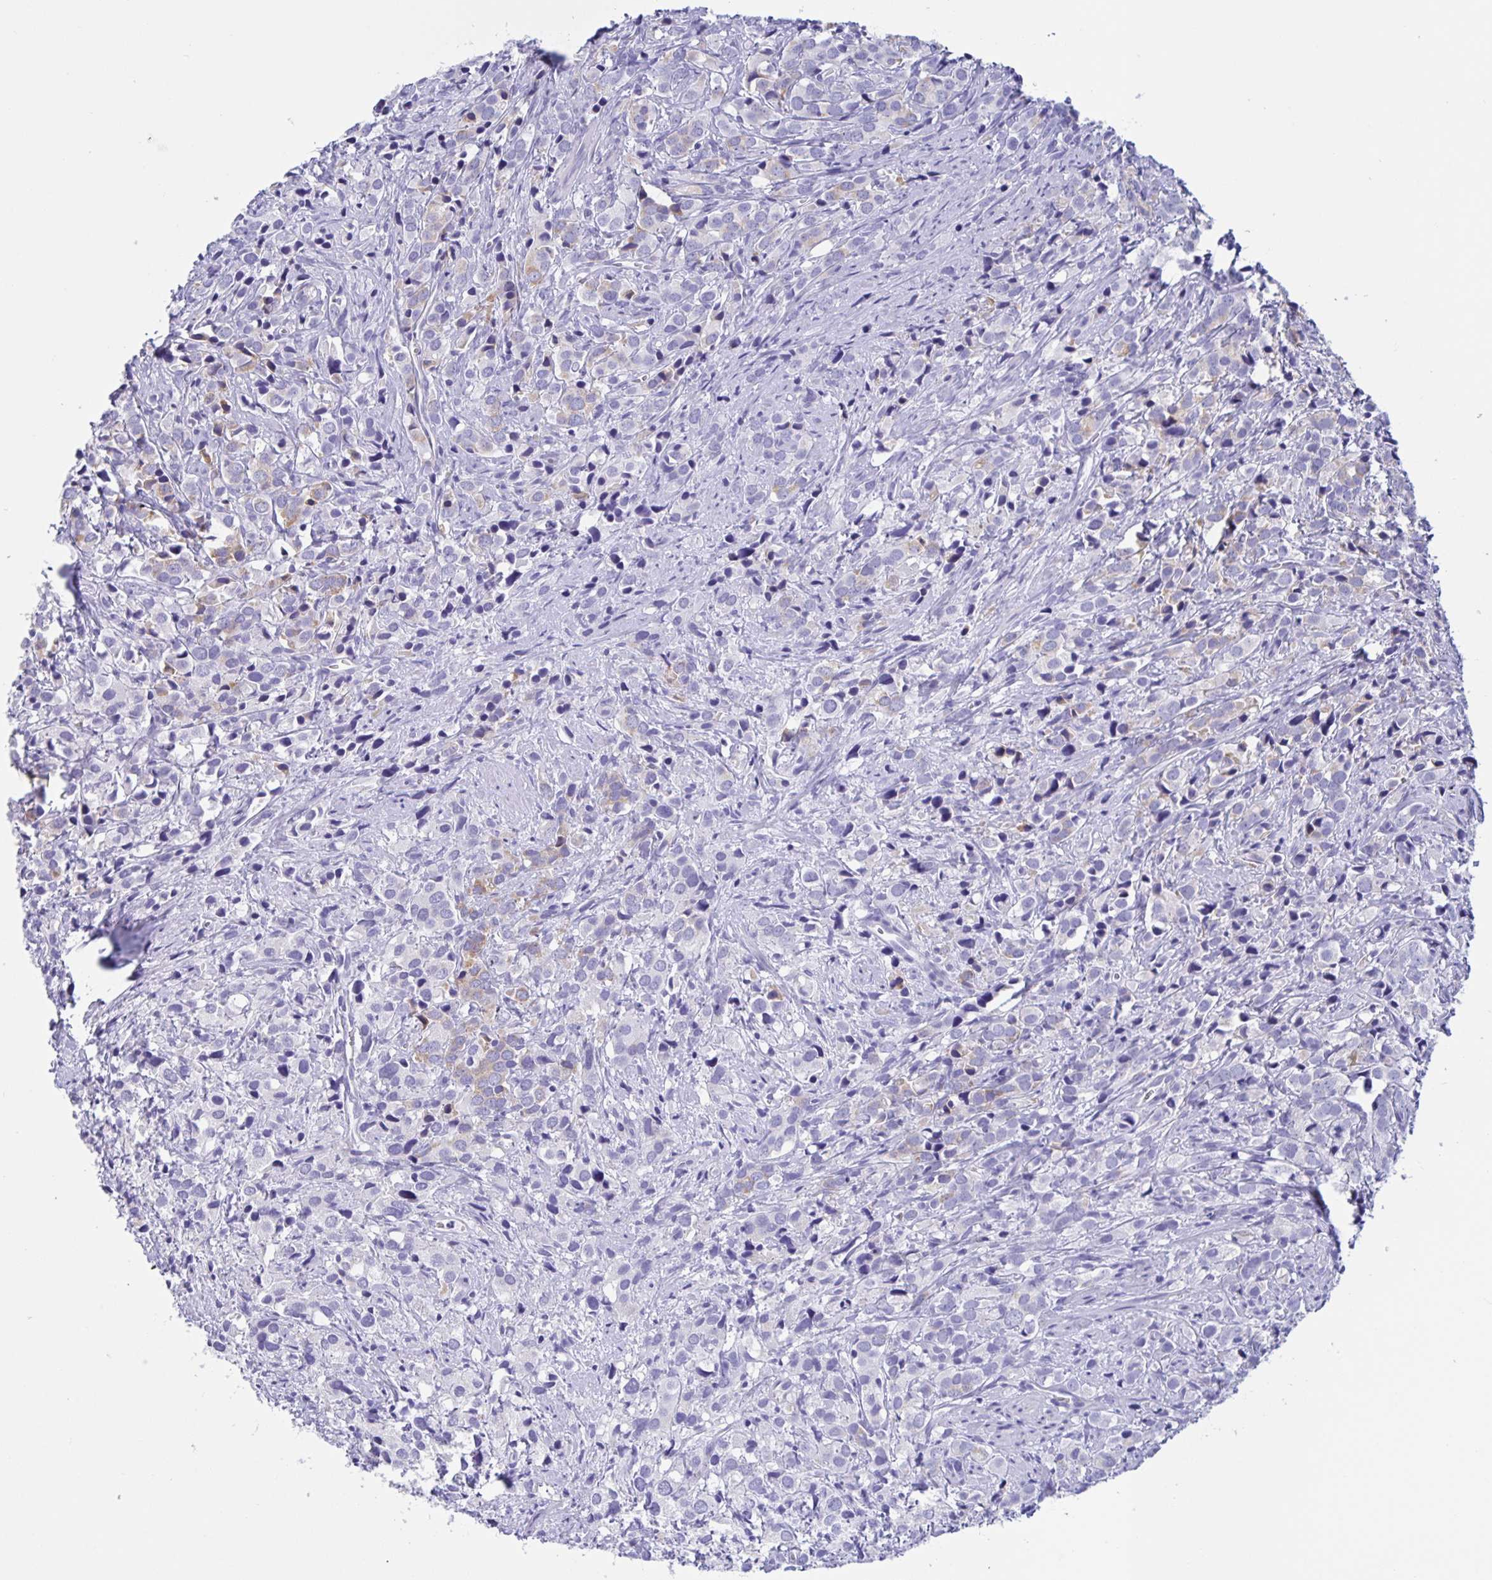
{"staining": {"intensity": "negative", "quantity": "none", "location": "none"}, "tissue": "prostate cancer", "cell_type": "Tumor cells", "image_type": "cancer", "snomed": [{"axis": "morphology", "description": "Adenocarcinoma, High grade"}, {"axis": "topography", "description": "Prostate"}], "caption": "There is no significant expression in tumor cells of prostate adenocarcinoma (high-grade). Brightfield microscopy of IHC stained with DAB (brown) and hematoxylin (blue), captured at high magnification.", "gene": "DMBT1", "patient": {"sex": "male", "age": 86}}